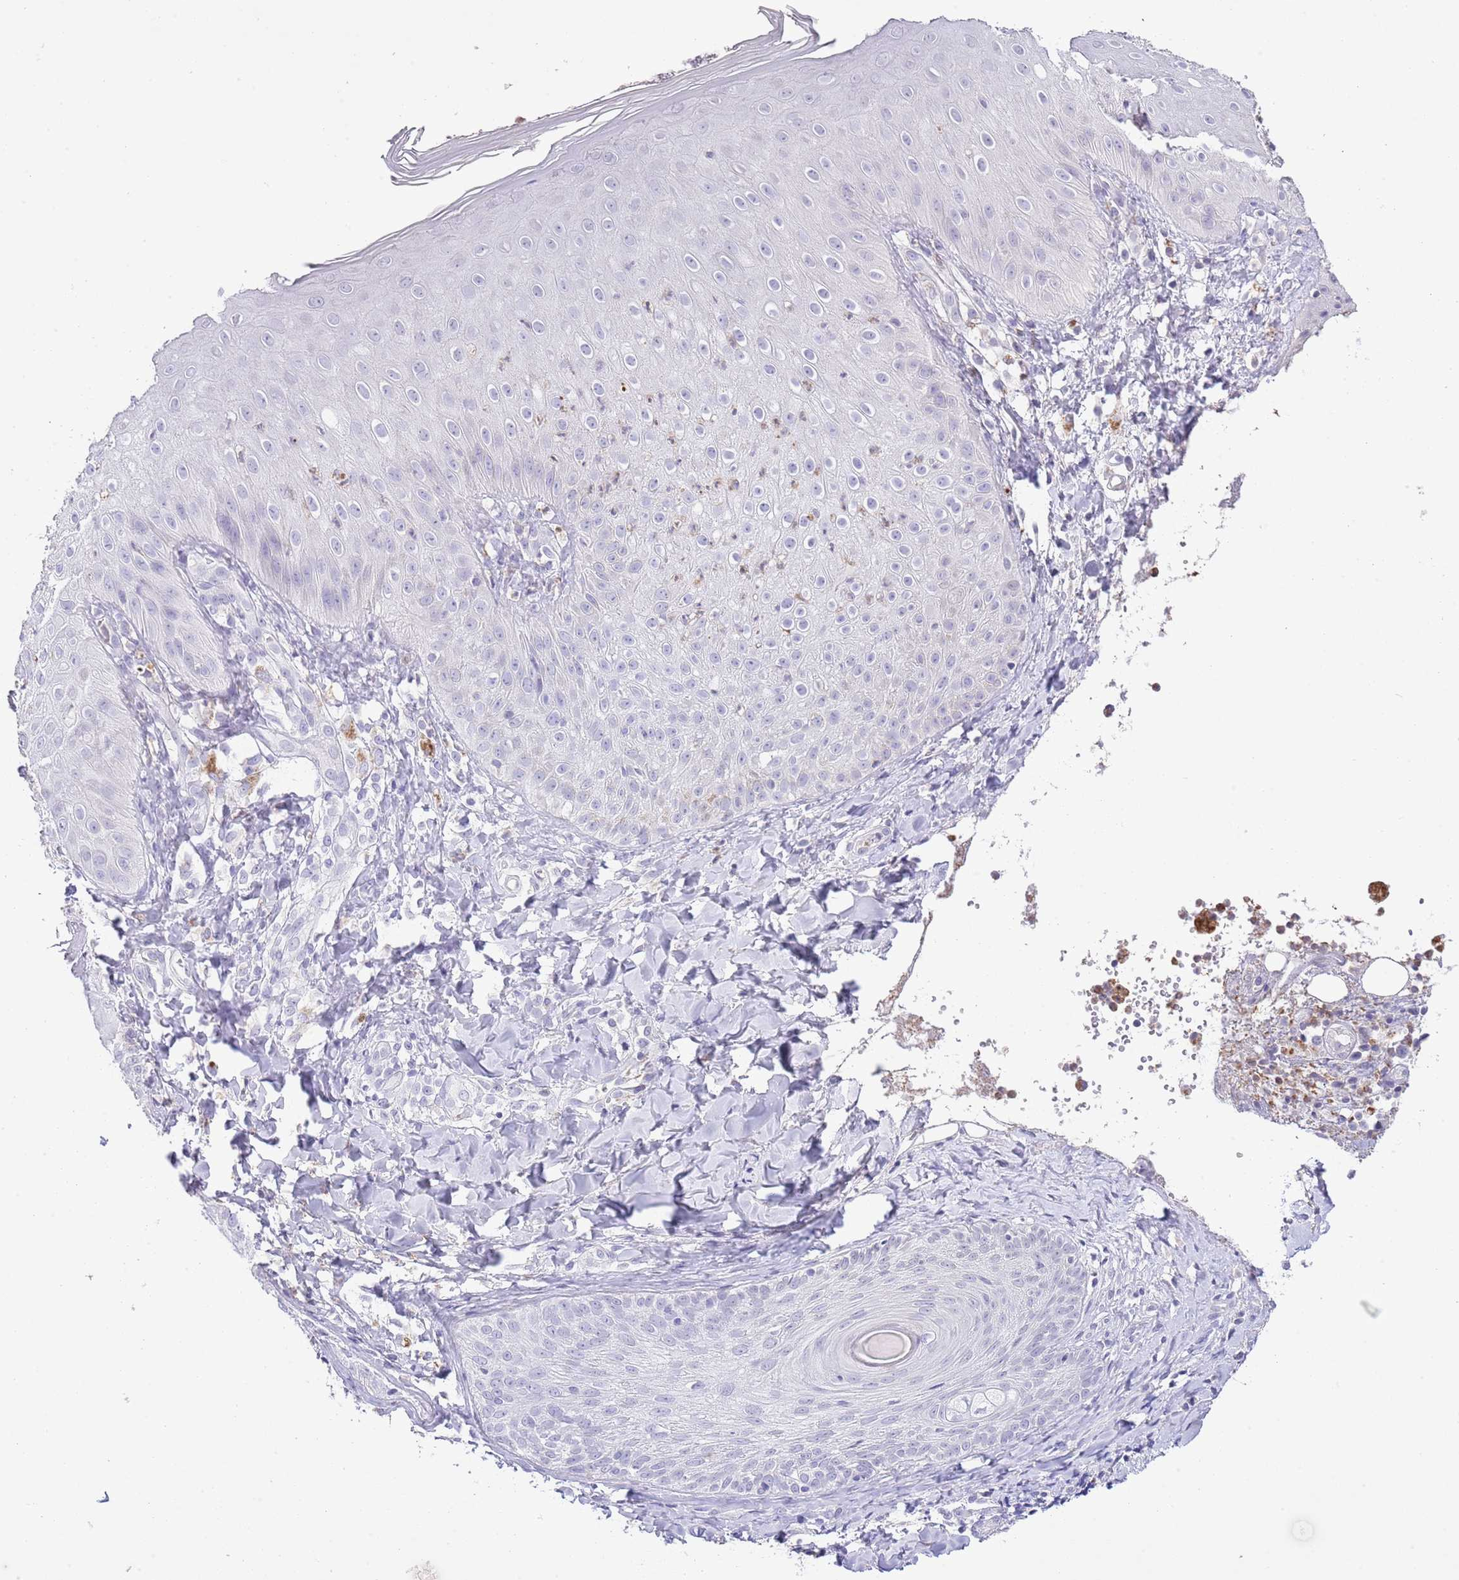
{"staining": {"intensity": "moderate", "quantity": "<25%", "location": "cytoplasmic/membranous"}, "tissue": "skin", "cell_type": "Epidermal cells", "image_type": "normal", "snomed": [{"axis": "morphology", "description": "Normal tissue, NOS"}, {"axis": "morphology", "description": "Inflammation, NOS"}, {"axis": "topography", "description": "Soft tissue"}, {"axis": "topography", "description": "Anal"}], "caption": "Moderate cytoplasmic/membranous positivity for a protein is appreciated in approximately <25% of epidermal cells of benign skin using IHC.", "gene": "OR2Z1", "patient": {"sex": "female", "age": 15}}